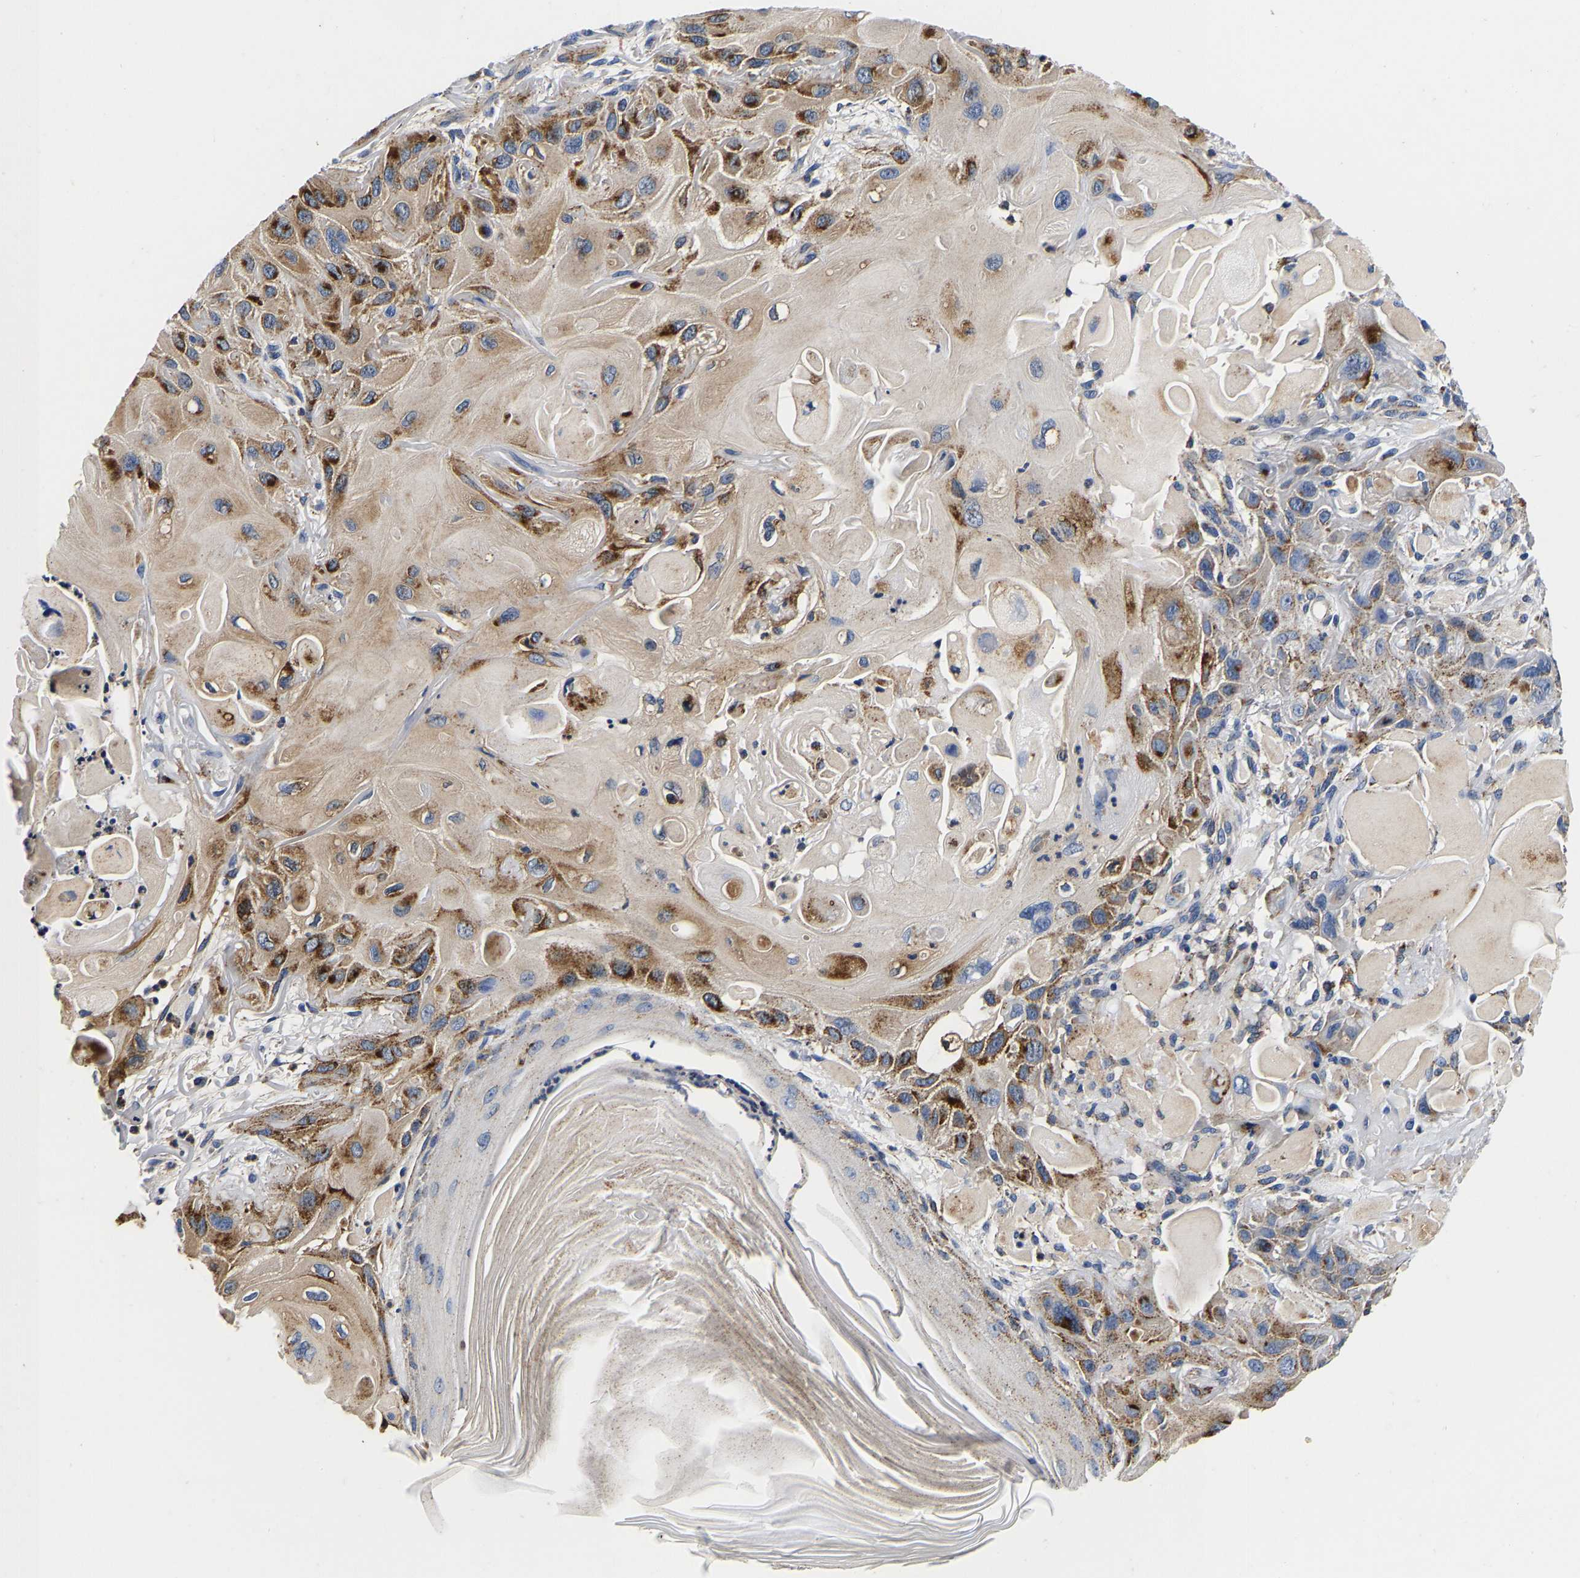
{"staining": {"intensity": "strong", "quantity": ">75%", "location": "cytoplasmic/membranous"}, "tissue": "skin cancer", "cell_type": "Tumor cells", "image_type": "cancer", "snomed": [{"axis": "morphology", "description": "Squamous cell carcinoma, NOS"}, {"axis": "topography", "description": "Skin"}], "caption": "Immunohistochemical staining of human skin cancer reveals strong cytoplasmic/membranous protein staining in approximately >75% of tumor cells. The staining was performed using DAB (3,3'-diaminobenzidine) to visualize the protein expression in brown, while the nuclei were stained in blue with hematoxylin (Magnification: 20x).", "gene": "GRN", "patient": {"sex": "female", "age": 77}}